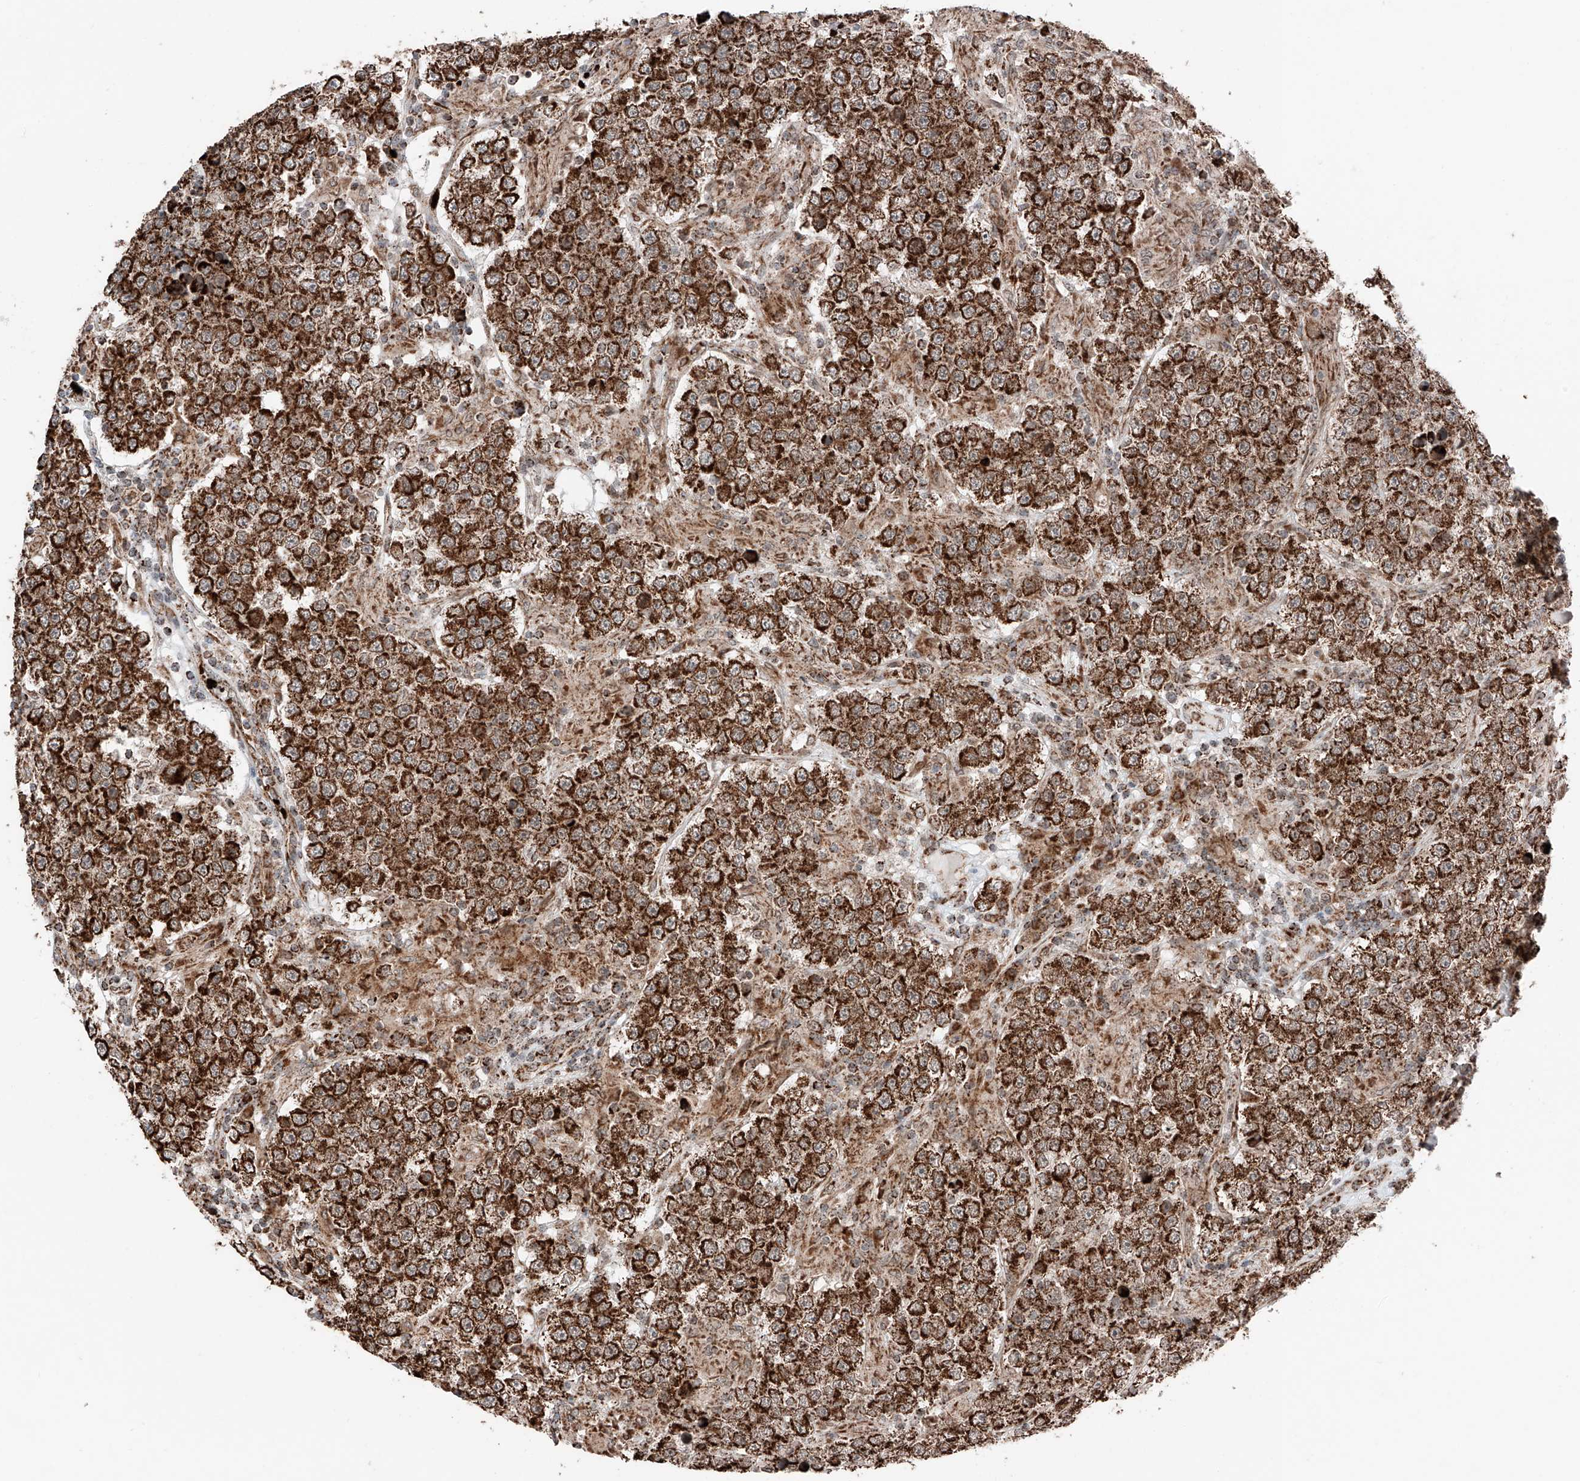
{"staining": {"intensity": "strong", "quantity": ">75%", "location": "cytoplasmic/membranous"}, "tissue": "testis cancer", "cell_type": "Tumor cells", "image_type": "cancer", "snomed": [{"axis": "morphology", "description": "Normal tissue, NOS"}, {"axis": "morphology", "description": "Urothelial carcinoma, High grade"}, {"axis": "morphology", "description": "Seminoma, NOS"}, {"axis": "morphology", "description": "Carcinoma, Embryonal, NOS"}, {"axis": "topography", "description": "Urinary bladder"}, {"axis": "topography", "description": "Testis"}], "caption": "Strong cytoplasmic/membranous positivity is present in approximately >75% of tumor cells in testis urothelial carcinoma (high-grade). (brown staining indicates protein expression, while blue staining denotes nuclei).", "gene": "ZSCAN29", "patient": {"sex": "male", "age": 41}}